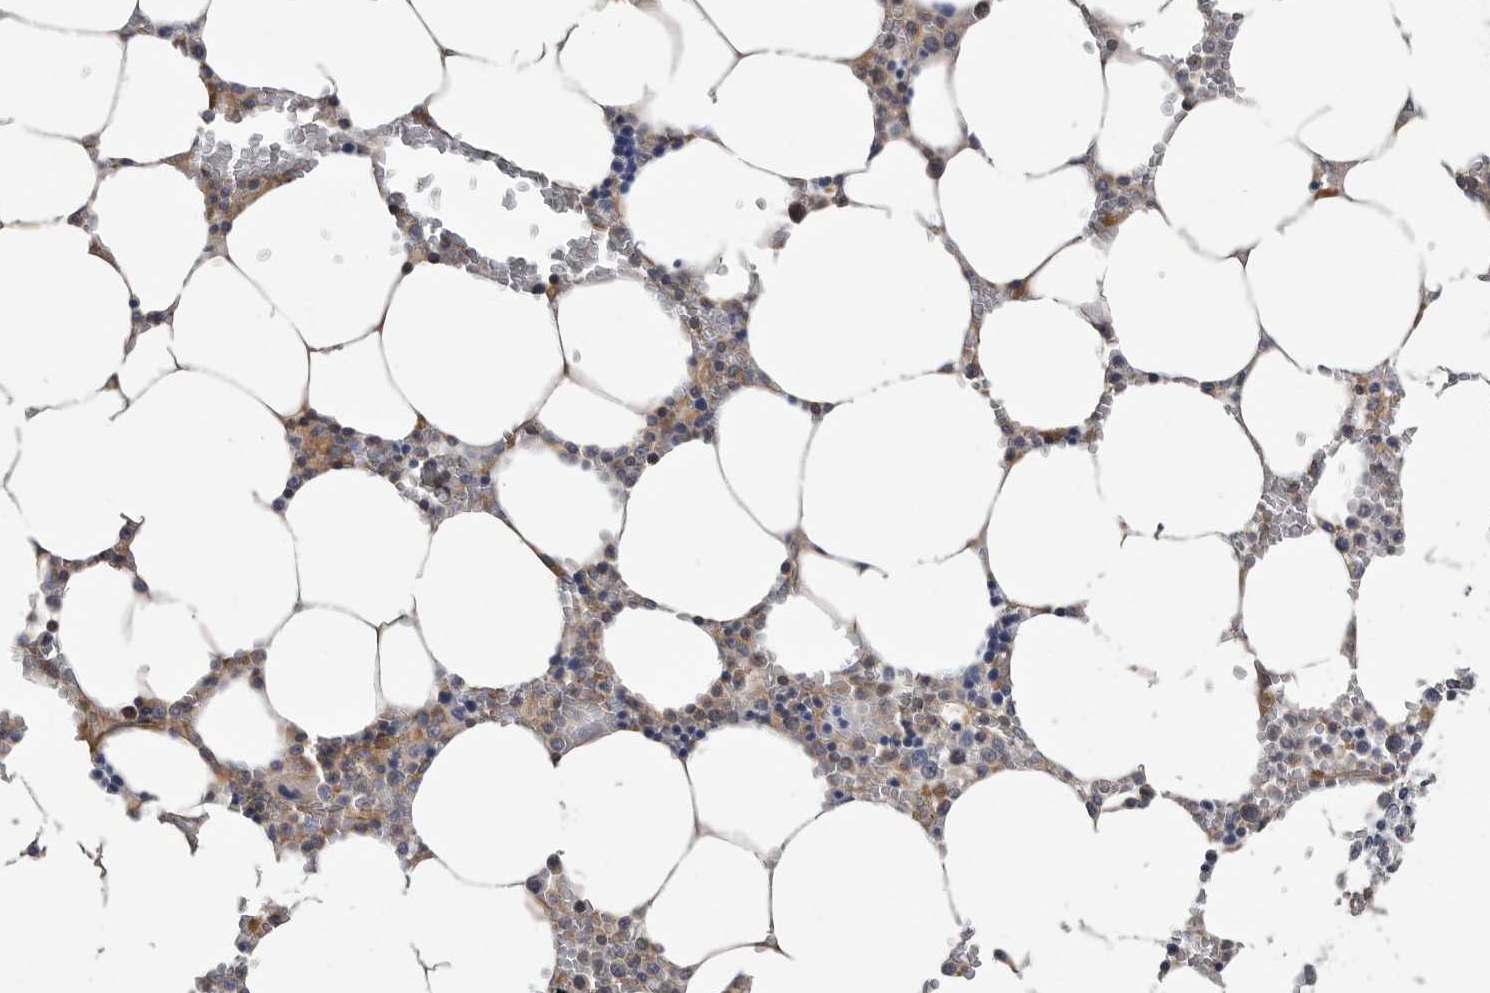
{"staining": {"intensity": "moderate", "quantity": "25%-75%", "location": "cytoplasmic/membranous"}, "tissue": "bone marrow", "cell_type": "Hematopoietic cells", "image_type": "normal", "snomed": [{"axis": "morphology", "description": "Normal tissue, NOS"}, {"axis": "topography", "description": "Bone marrow"}], "caption": "An immunohistochemistry micrograph of normal tissue is shown. Protein staining in brown highlights moderate cytoplasmic/membranous positivity in bone marrow within hematopoietic cells. (DAB IHC with brightfield microscopy, high magnification).", "gene": "OXR1", "patient": {"sex": "male", "age": 70}}